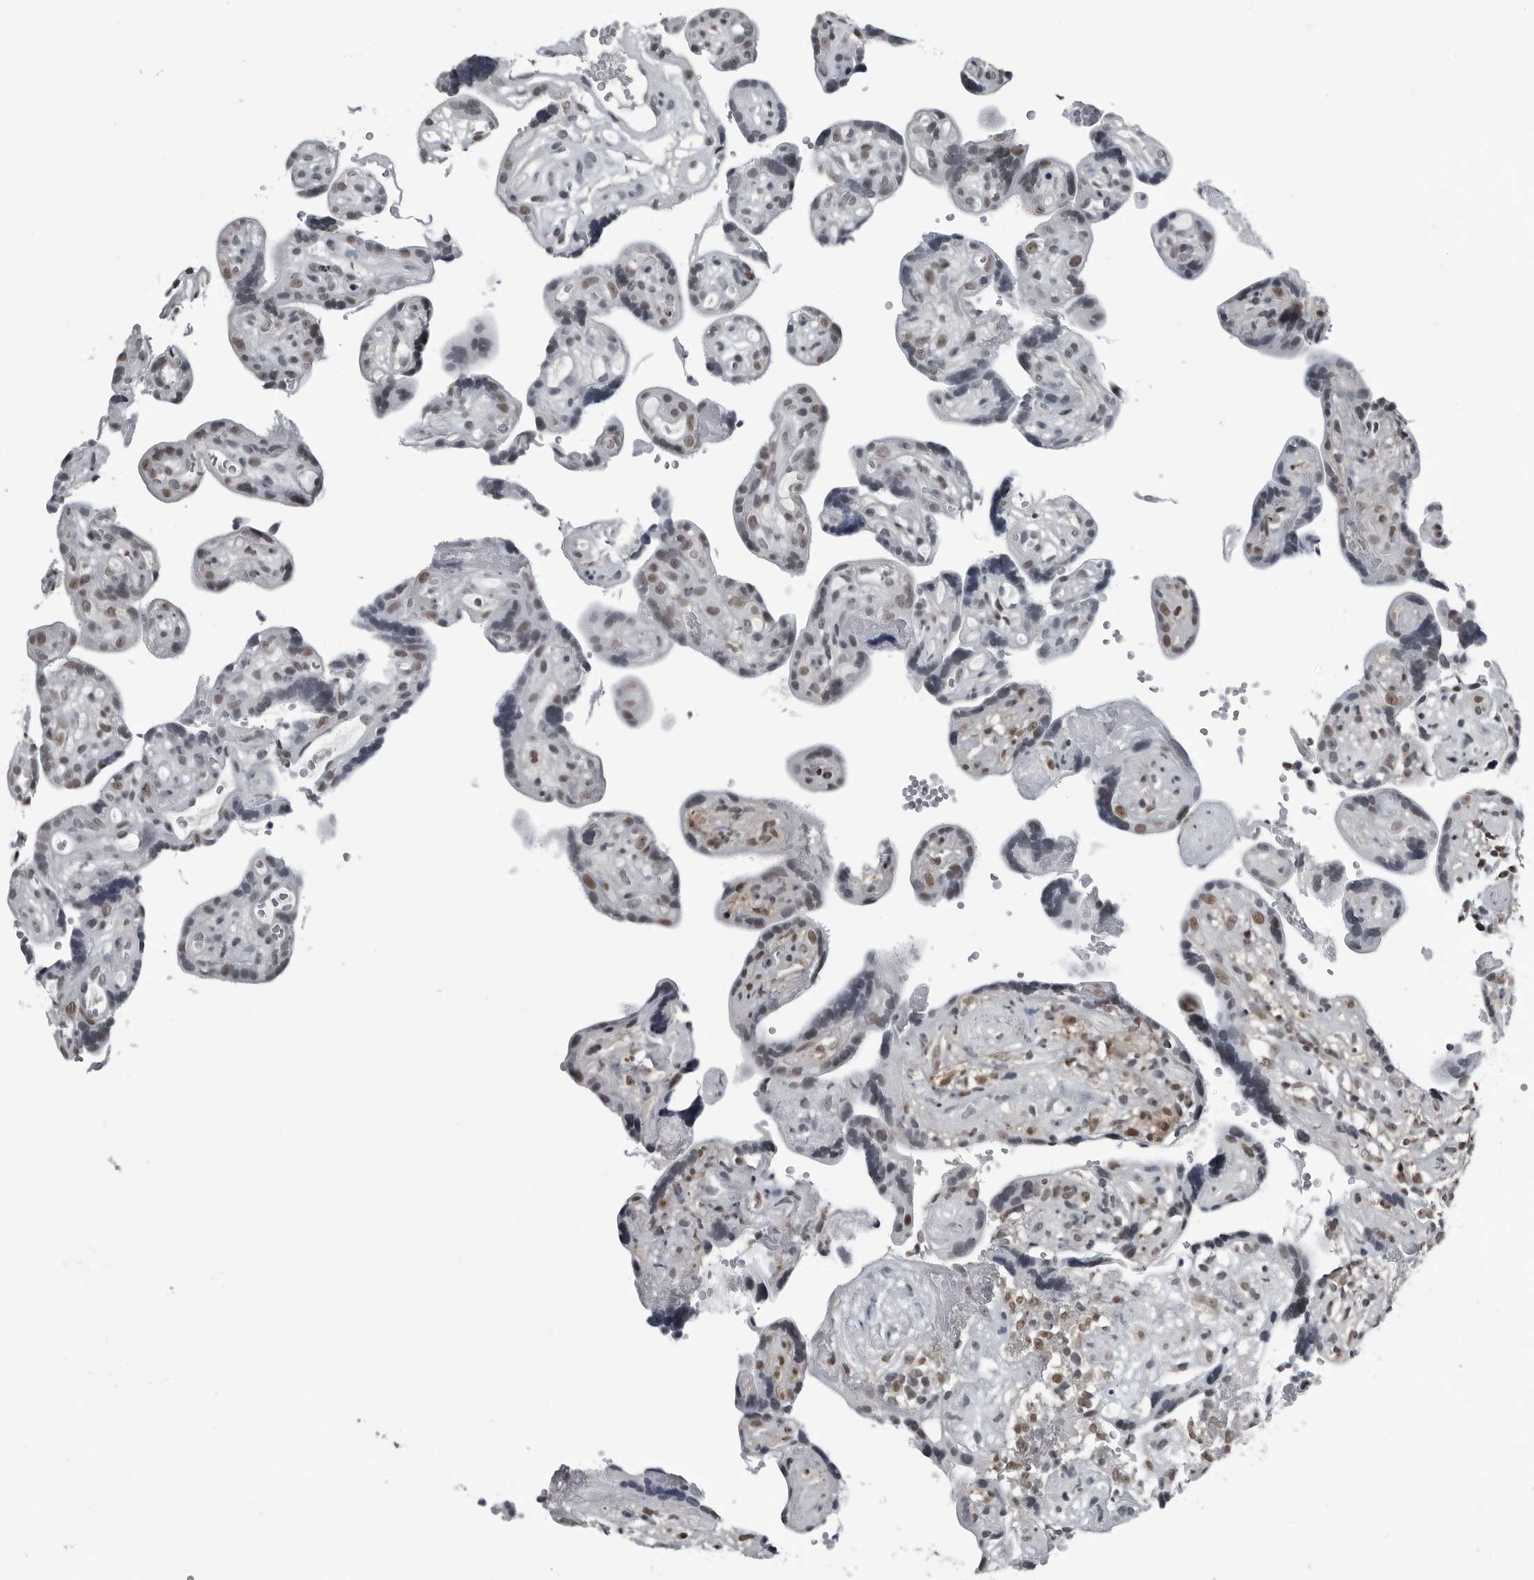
{"staining": {"intensity": "moderate", "quantity": ">75%", "location": "nuclear"}, "tissue": "placenta", "cell_type": "Decidual cells", "image_type": "normal", "snomed": [{"axis": "morphology", "description": "Normal tissue, NOS"}, {"axis": "topography", "description": "Placenta"}], "caption": "Unremarkable placenta was stained to show a protein in brown. There is medium levels of moderate nuclear staining in about >75% of decidual cells.", "gene": "AKR1A1", "patient": {"sex": "female", "age": 30}}